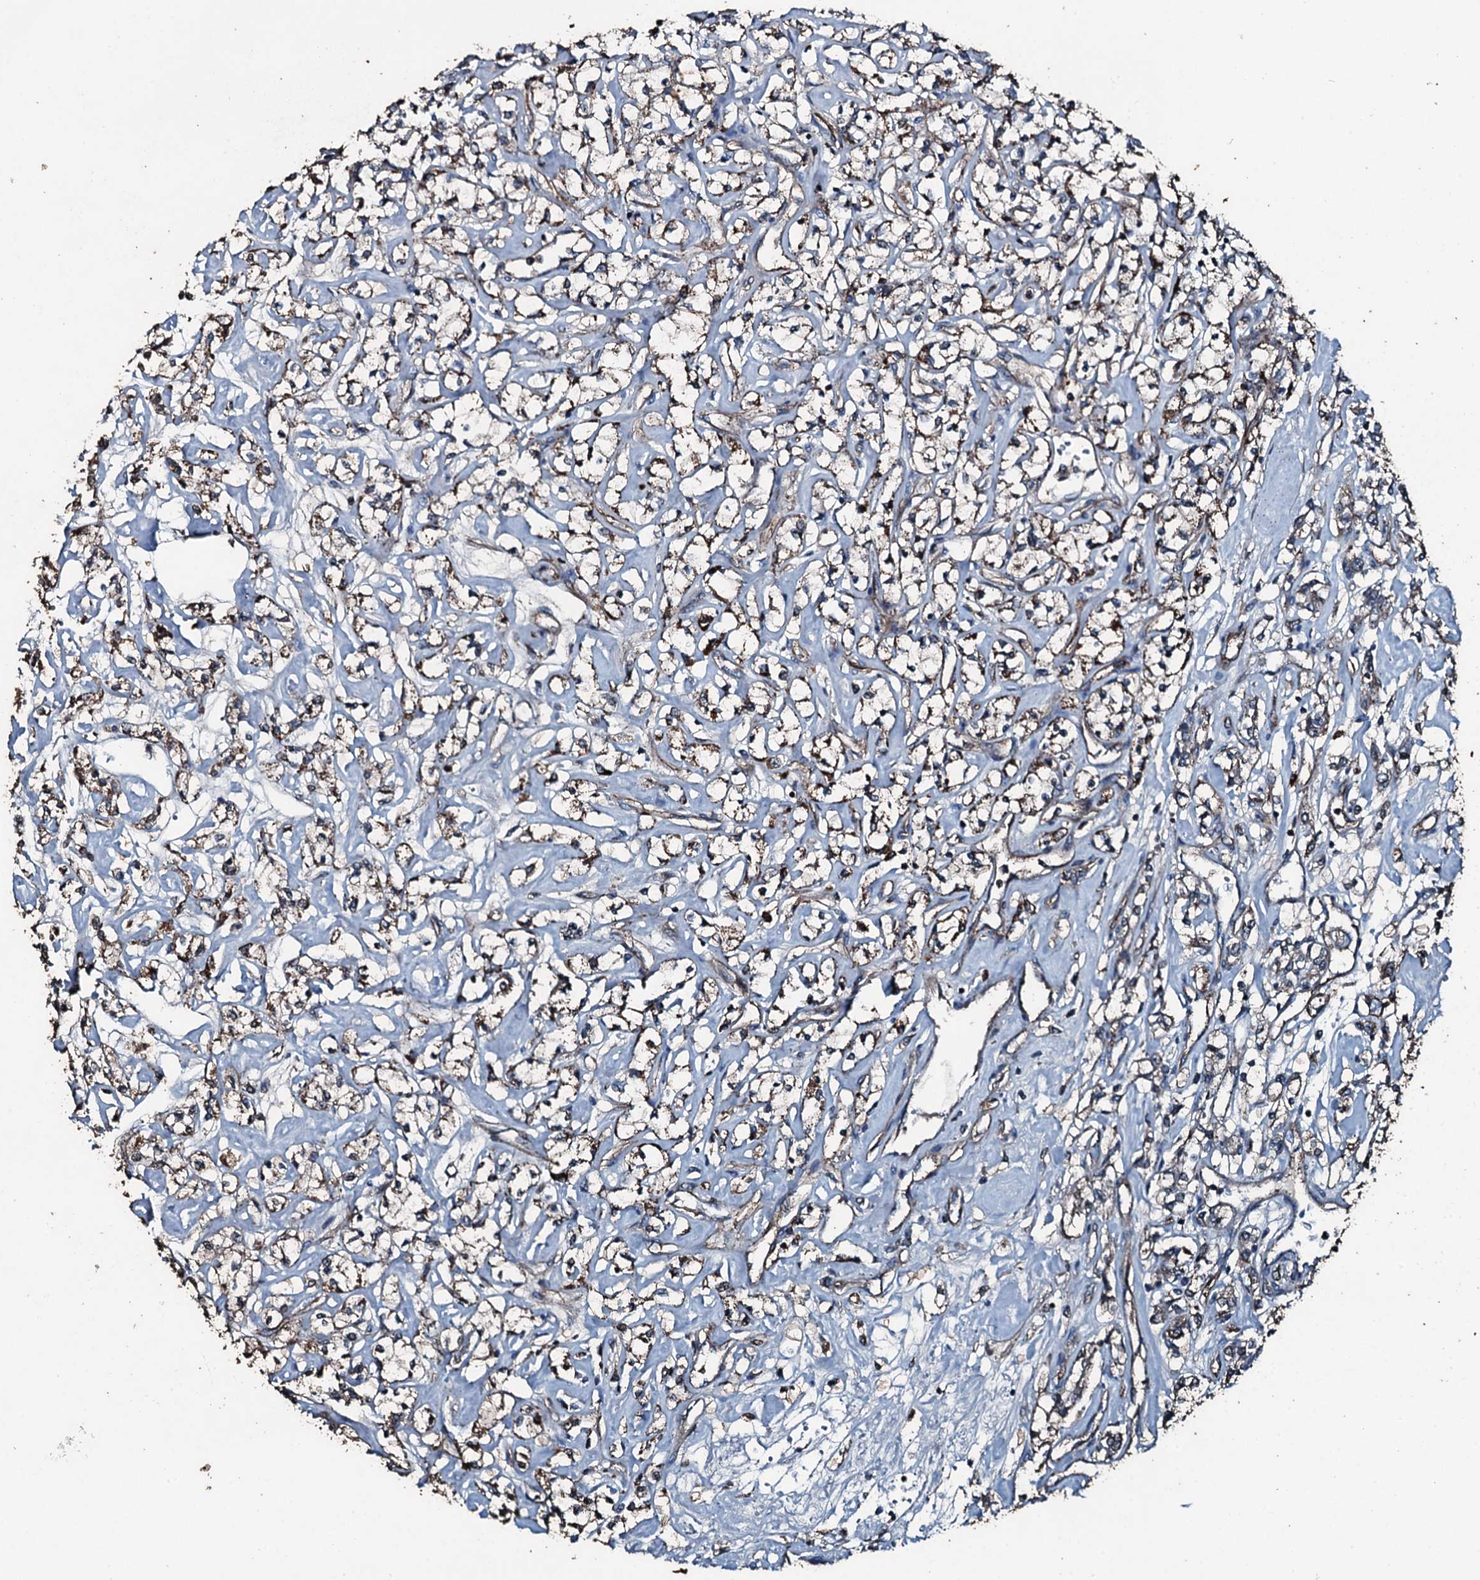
{"staining": {"intensity": "weak", "quantity": "25%-75%", "location": "cytoplasmic/membranous"}, "tissue": "renal cancer", "cell_type": "Tumor cells", "image_type": "cancer", "snomed": [{"axis": "morphology", "description": "Adenocarcinoma, NOS"}, {"axis": "topography", "description": "Kidney"}], "caption": "Renal cancer stained with DAB immunohistochemistry displays low levels of weak cytoplasmic/membranous staining in about 25%-75% of tumor cells.", "gene": "SLC25A38", "patient": {"sex": "female", "age": 59}}